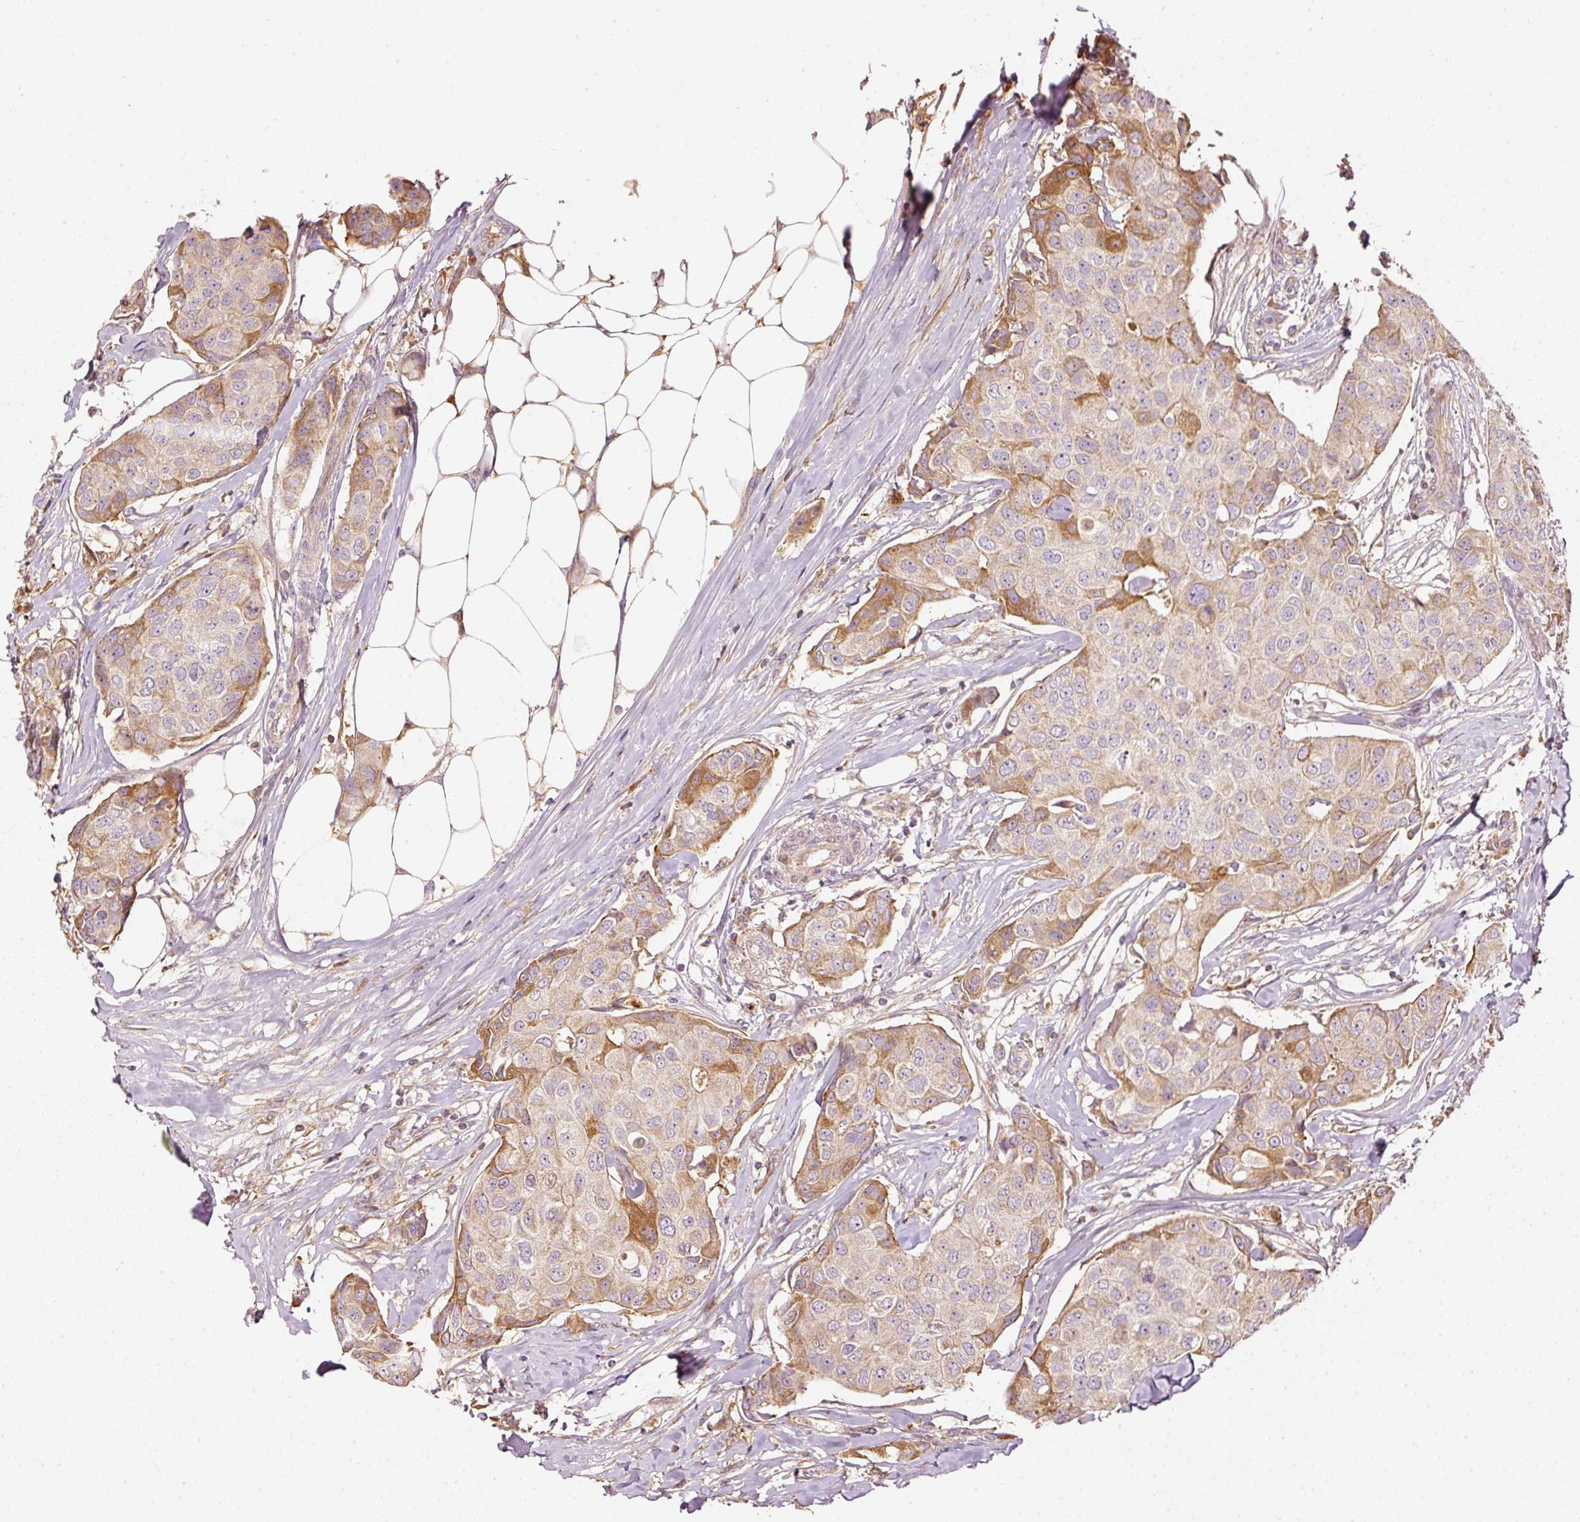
{"staining": {"intensity": "moderate", "quantity": "<25%", "location": "cytoplasmic/membranous"}, "tissue": "breast cancer", "cell_type": "Tumor cells", "image_type": "cancer", "snomed": [{"axis": "morphology", "description": "Duct carcinoma"}, {"axis": "topography", "description": "Breast"}], "caption": "Immunohistochemistry image of neoplastic tissue: human breast infiltrating ductal carcinoma stained using immunohistochemistry (IHC) shows low levels of moderate protein expression localized specifically in the cytoplasmic/membranous of tumor cells, appearing as a cytoplasmic/membranous brown color.", "gene": "SERPING1", "patient": {"sex": "female", "age": 80}}